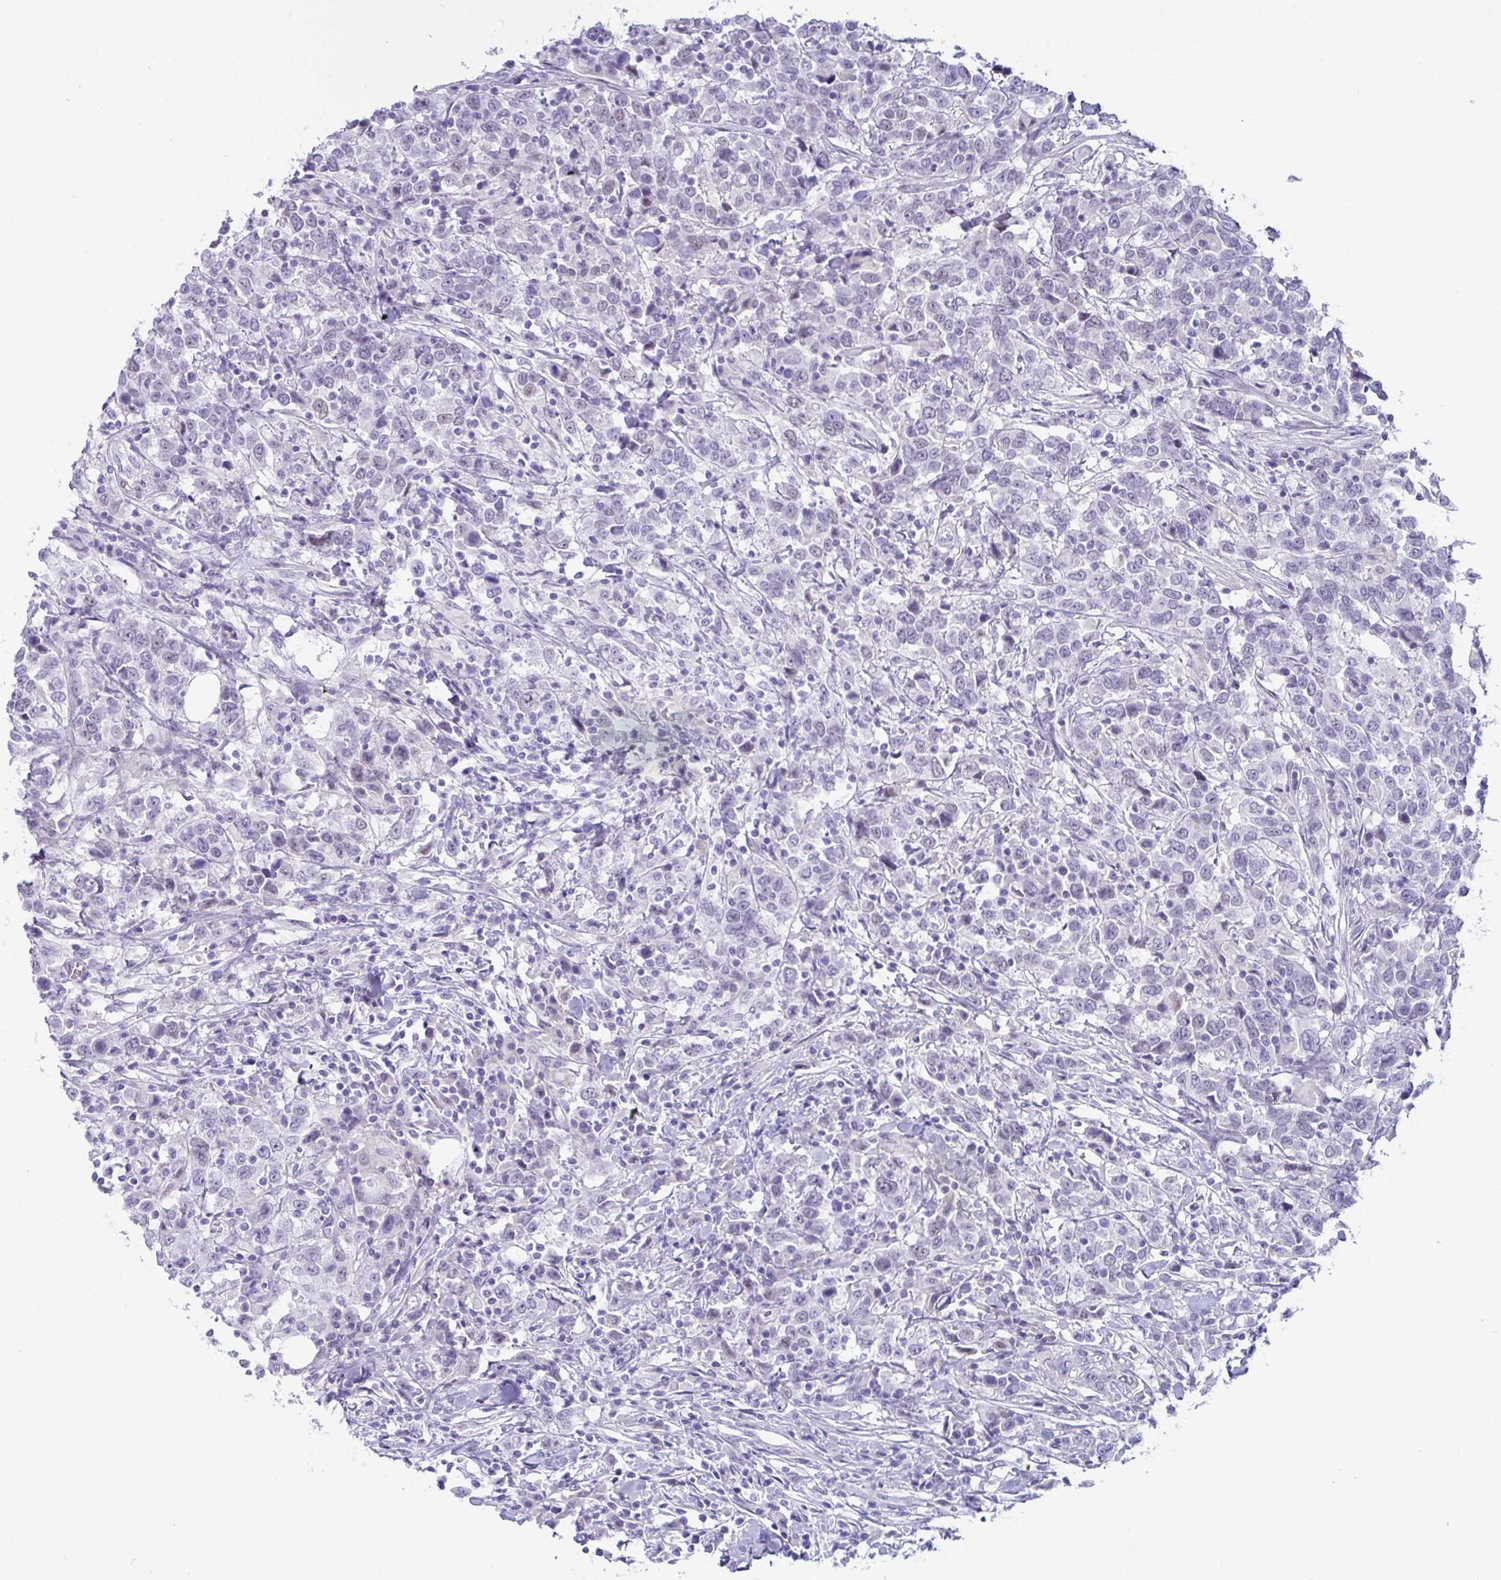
{"staining": {"intensity": "weak", "quantity": "<25%", "location": "nuclear"}, "tissue": "urothelial cancer", "cell_type": "Tumor cells", "image_type": "cancer", "snomed": [{"axis": "morphology", "description": "Urothelial carcinoma, High grade"}, {"axis": "topography", "description": "Urinary bladder"}], "caption": "A high-resolution histopathology image shows immunohistochemistry staining of urothelial cancer, which demonstrates no significant staining in tumor cells.", "gene": "NPY", "patient": {"sex": "male", "age": 61}}